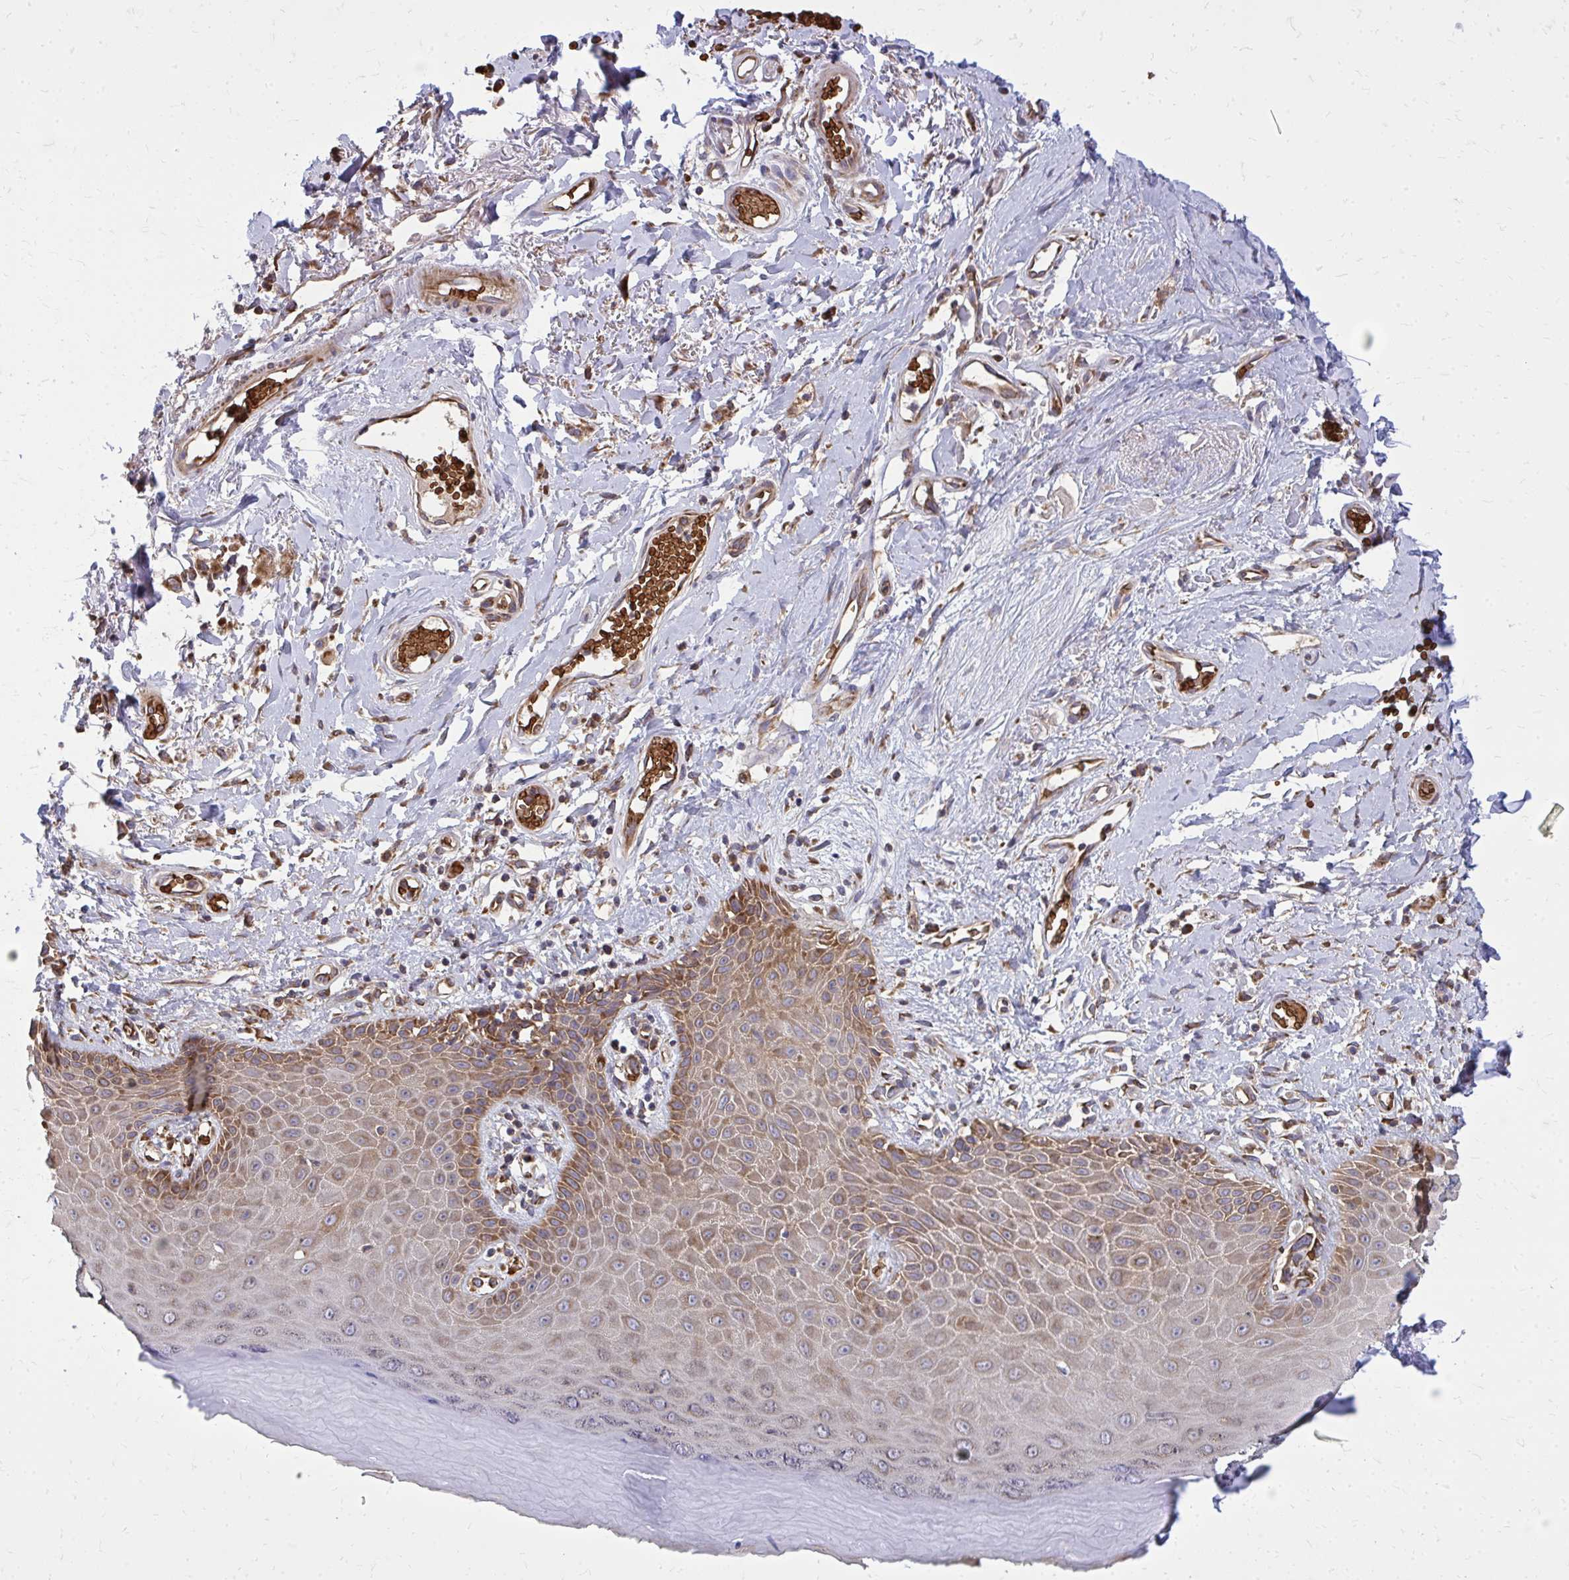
{"staining": {"intensity": "moderate", "quantity": ">75%", "location": "cytoplasmic/membranous"}, "tissue": "skin", "cell_type": "Epidermal cells", "image_type": "normal", "snomed": [{"axis": "morphology", "description": "Normal tissue, NOS"}, {"axis": "topography", "description": "Anal"}, {"axis": "topography", "description": "Peripheral nerve tissue"}], "caption": "DAB immunohistochemical staining of benign human skin demonstrates moderate cytoplasmic/membranous protein positivity in about >75% of epidermal cells. Using DAB (brown) and hematoxylin (blue) stains, captured at high magnification using brightfield microscopy.", "gene": "PDK4", "patient": {"sex": "male", "age": 78}}